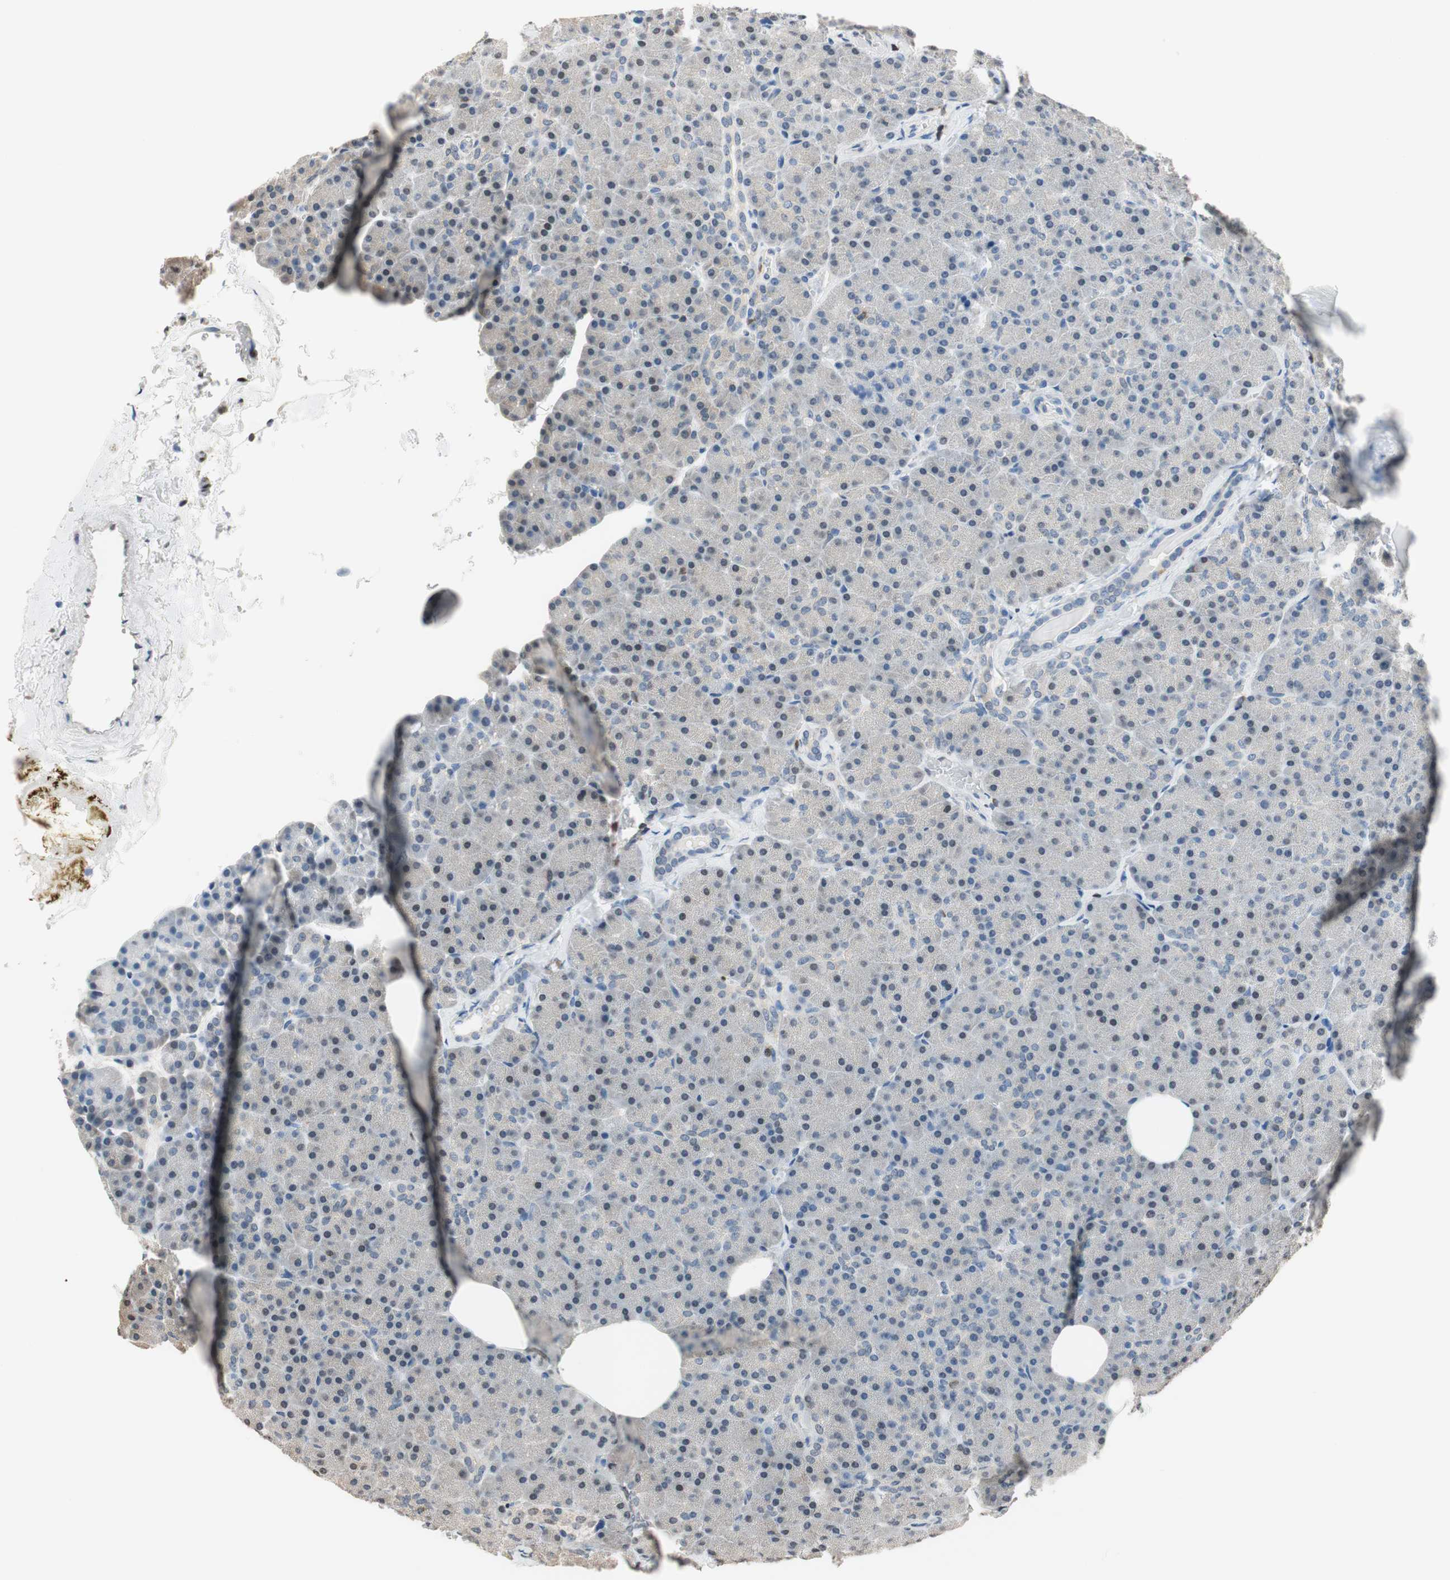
{"staining": {"intensity": "weak", "quantity": "<25%", "location": "nuclear"}, "tissue": "pancreas", "cell_type": "Exocrine glandular cells", "image_type": "normal", "snomed": [{"axis": "morphology", "description": "Normal tissue, NOS"}, {"axis": "topography", "description": "Pancreas"}], "caption": "Micrograph shows no significant protein positivity in exocrine glandular cells of normal pancreas. (Brightfield microscopy of DAB (3,3'-diaminobenzidine) IHC at high magnification).", "gene": "NFATC2", "patient": {"sex": "female", "age": 43}}